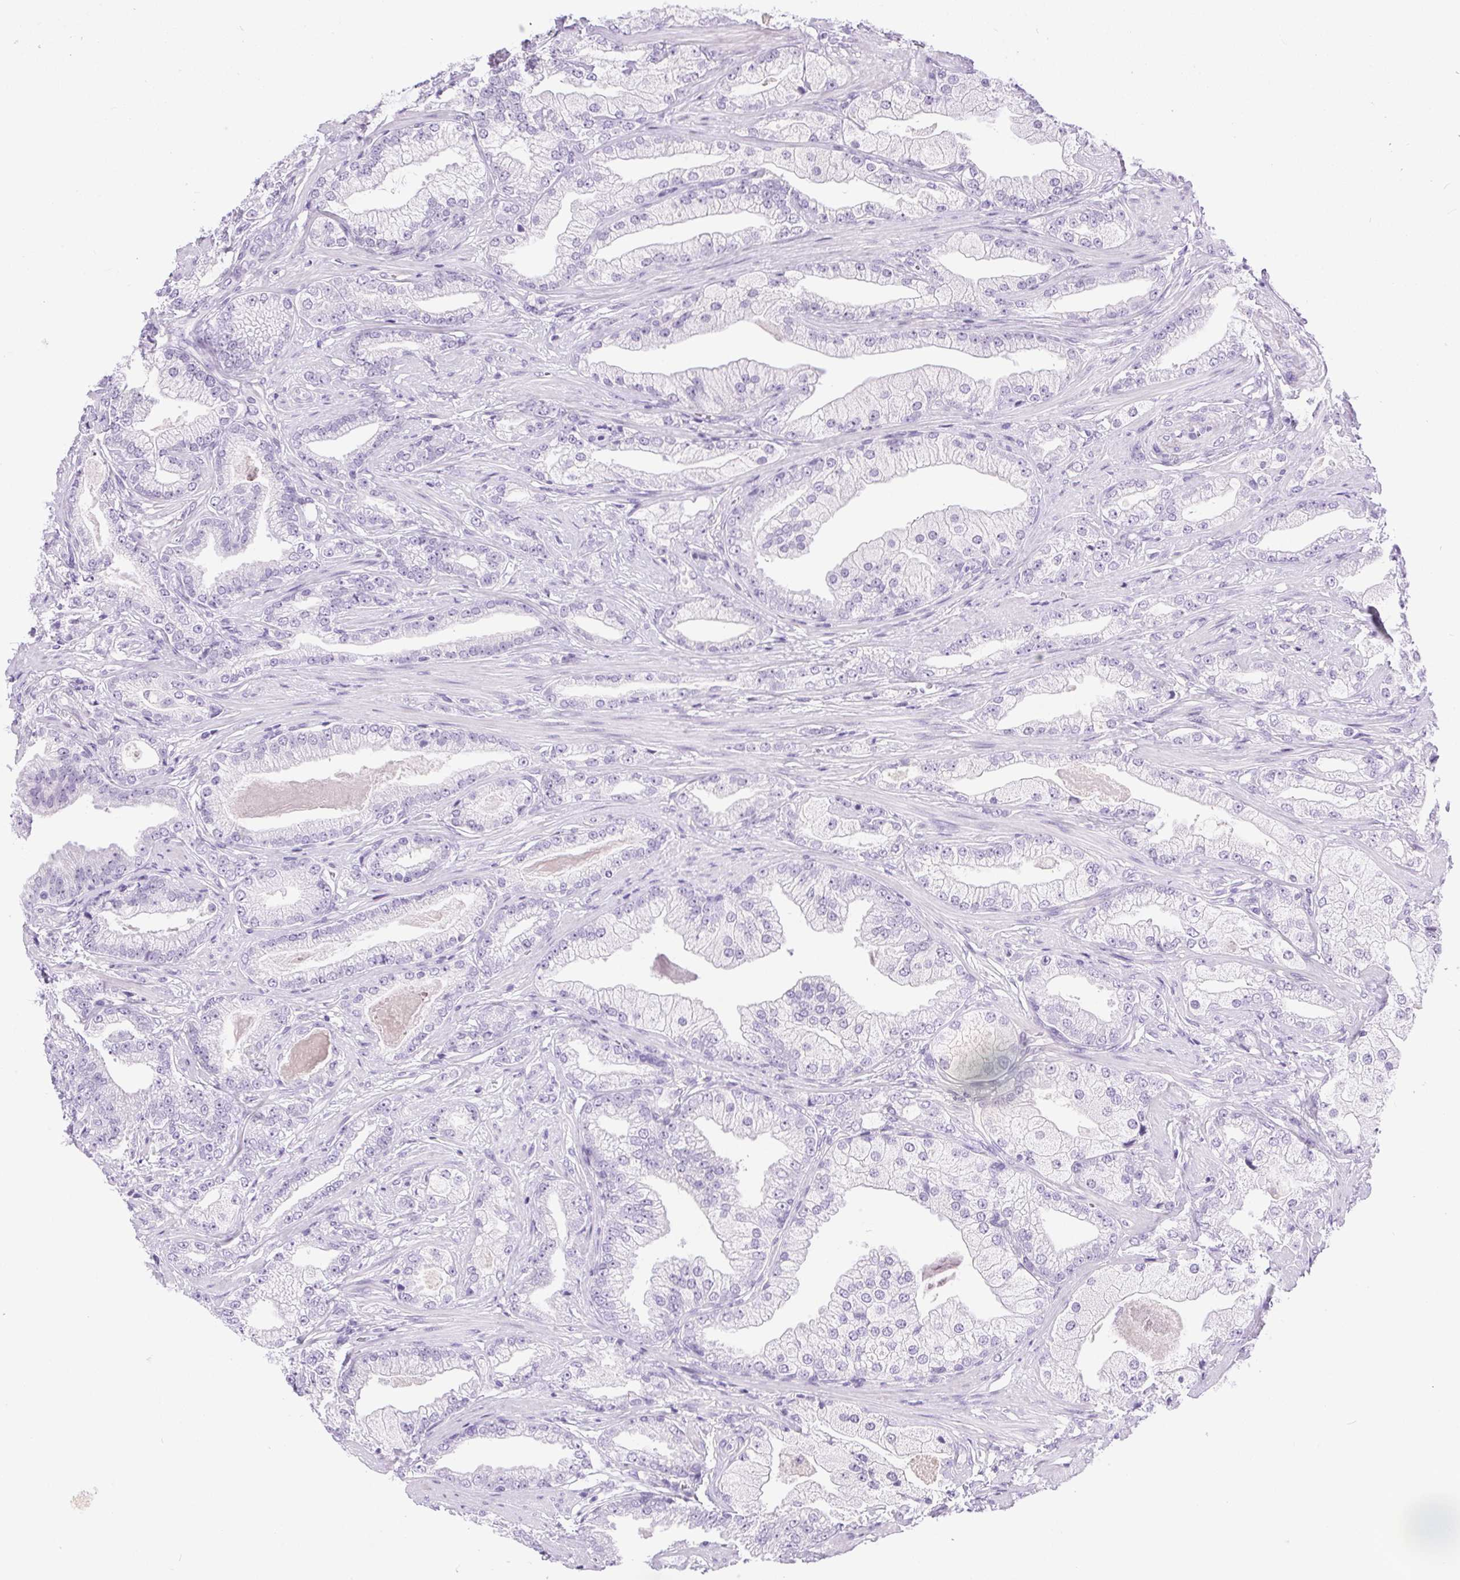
{"staining": {"intensity": "negative", "quantity": "none", "location": "none"}, "tissue": "prostate cancer", "cell_type": "Tumor cells", "image_type": "cancer", "snomed": [{"axis": "morphology", "description": "Adenocarcinoma, Low grade"}, {"axis": "topography", "description": "Prostate"}], "caption": "High power microscopy micrograph of an IHC image of prostate cancer (adenocarcinoma (low-grade)), revealing no significant expression in tumor cells.", "gene": "C20orf85", "patient": {"sex": "male", "age": 61}}